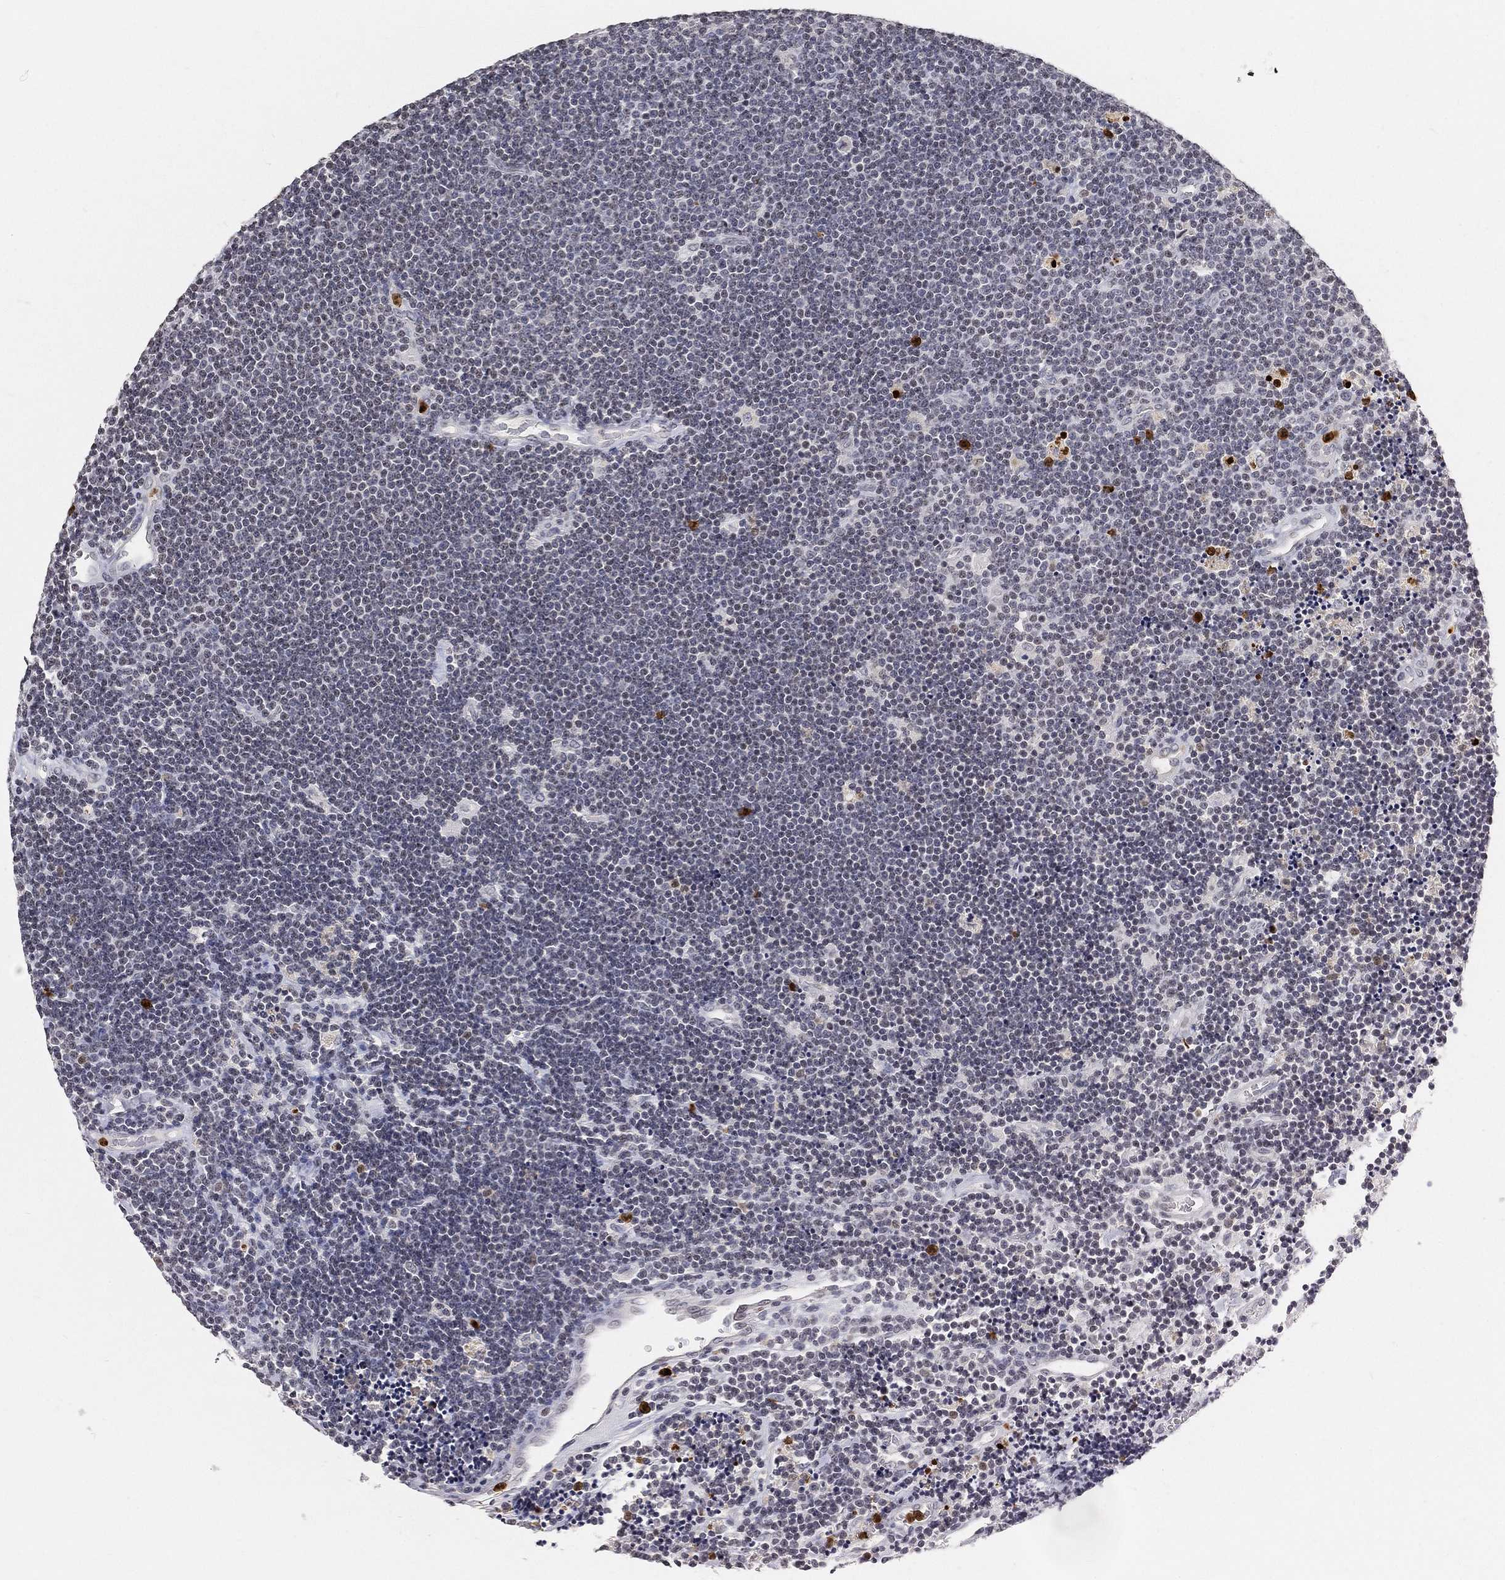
{"staining": {"intensity": "negative", "quantity": "none", "location": "none"}, "tissue": "lymphoma", "cell_type": "Tumor cells", "image_type": "cancer", "snomed": [{"axis": "morphology", "description": "Malignant lymphoma, non-Hodgkin's type, Low grade"}, {"axis": "topography", "description": "Brain"}], "caption": "Tumor cells are negative for brown protein staining in low-grade malignant lymphoma, non-Hodgkin's type.", "gene": "ARG1", "patient": {"sex": "female", "age": 66}}